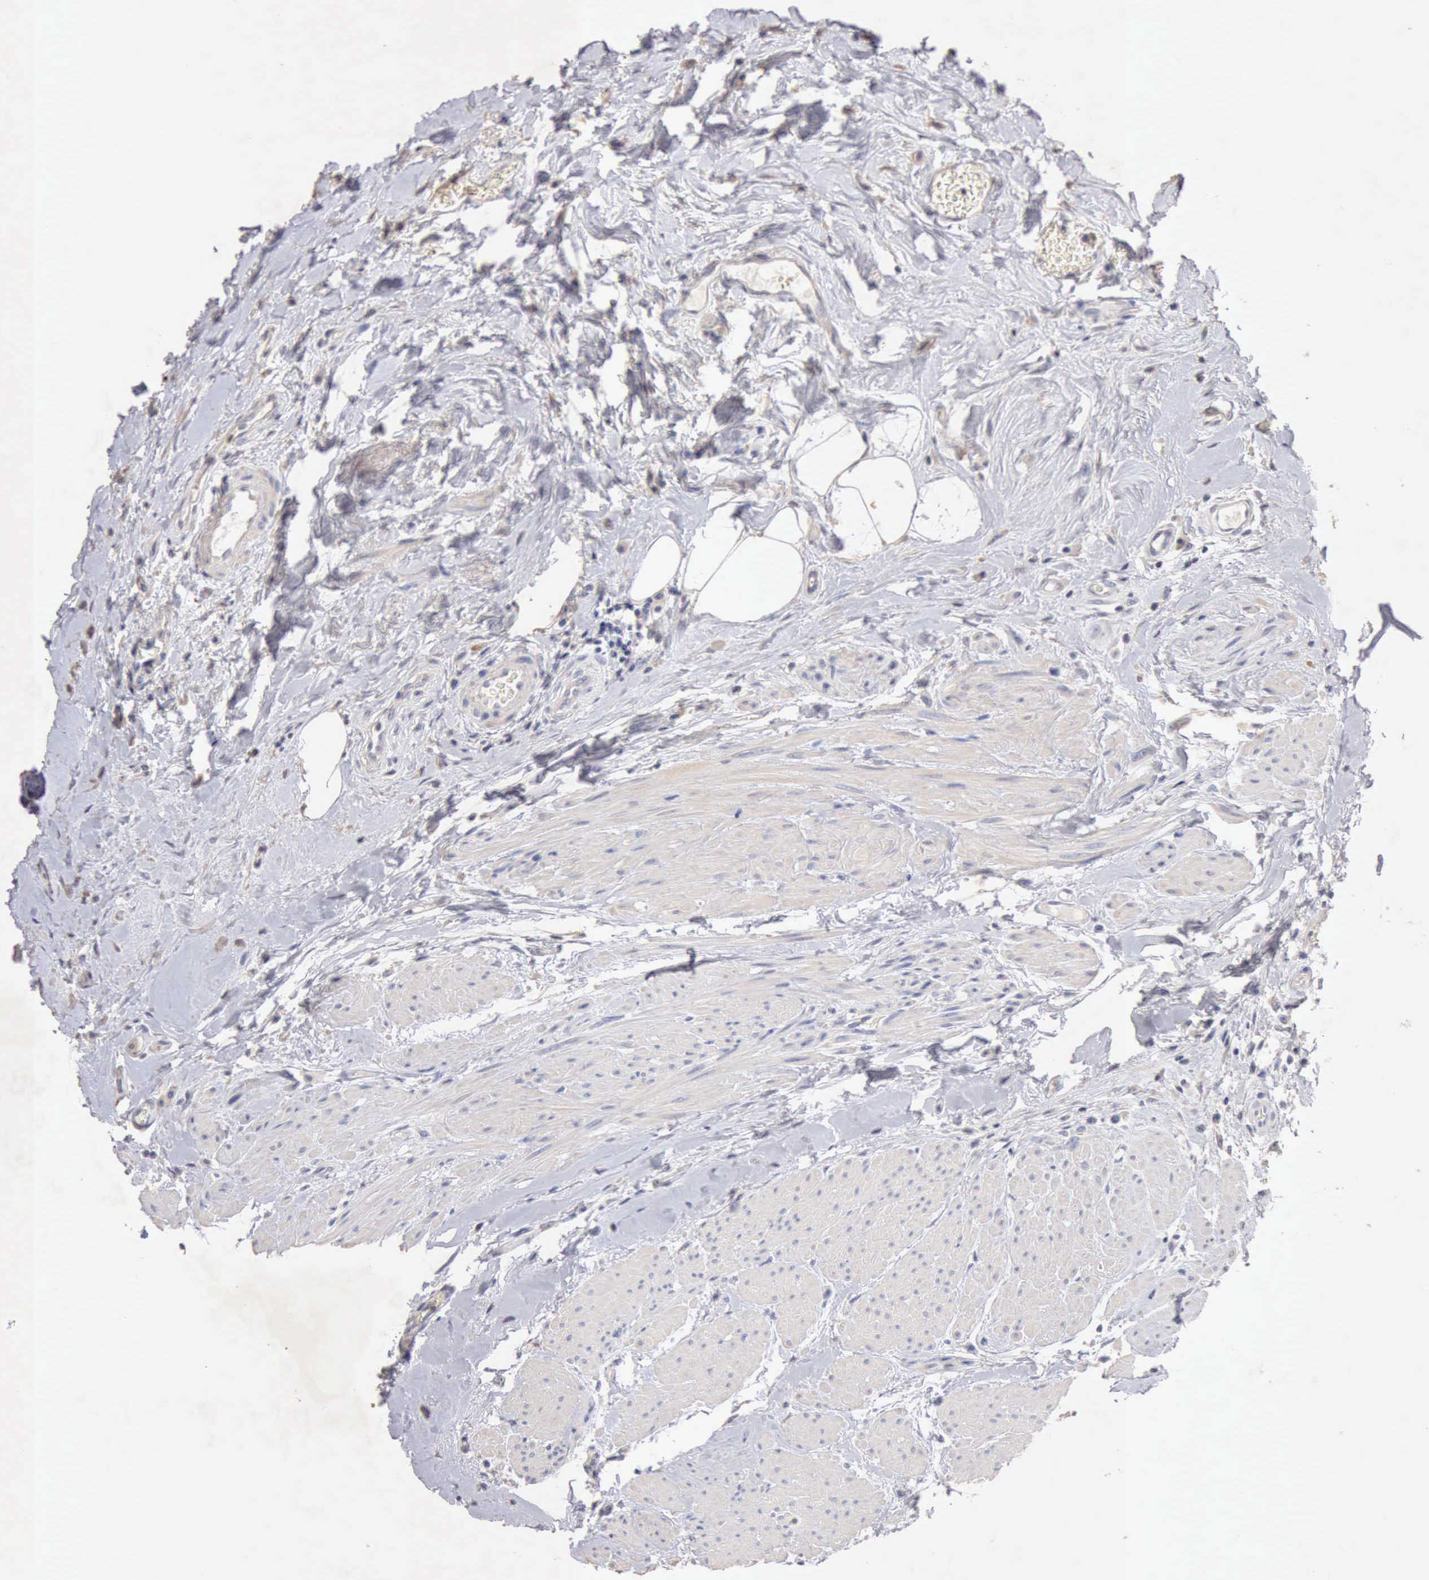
{"staining": {"intensity": "negative", "quantity": "none", "location": "none"}, "tissue": "urothelial cancer", "cell_type": "Tumor cells", "image_type": "cancer", "snomed": [{"axis": "morphology", "description": "Urothelial carcinoma, High grade"}, {"axis": "topography", "description": "Urinary bladder"}], "caption": "This photomicrograph is of urothelial cancer stained with IHC to label a protein in brown with the nuclei are counter-stained blue. There is no positivity in tumor cells.", "gene": "KRT6B", "patient": {"sex": "male", "age": 66}}